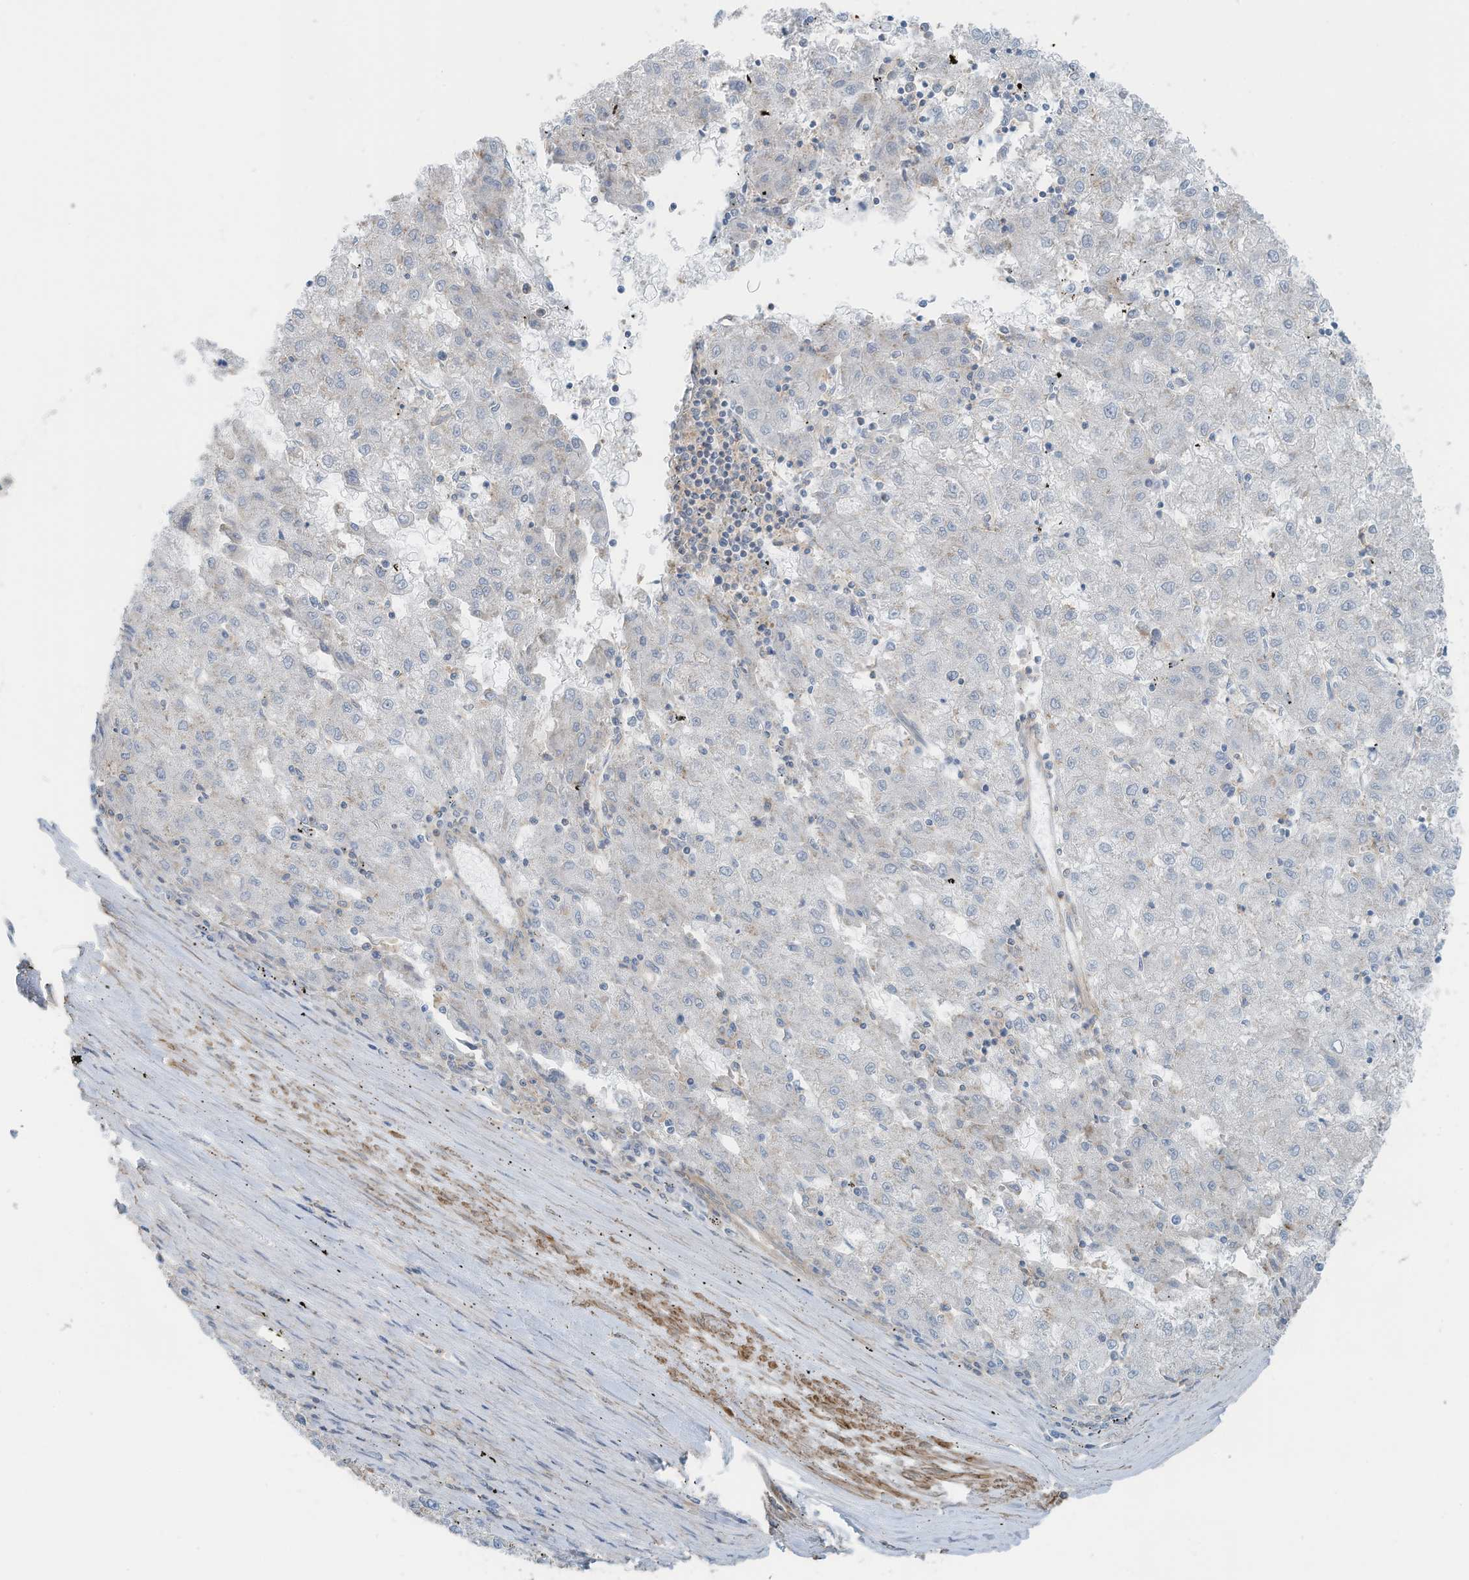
{"staining": {"intensity": "negative", "quantity": "none", "location": "none"}, "tissue": "liver cancer", "cell_type": "Tumor cells", "image_type": "cancer", "snomed": [{"axis": "morphology", "description": "Carcinoma, Hepatocellular, NOS"}, {"axis": "topography", "description": "Liver"}], "caption": "A histopathology image of human liver hepatocellular carcinoma is negative for staining in tumor cells. (DAB immunohistochemistry, high magnification).", "gene": "ZNF846", "patient": {"sex": "male", "age": 72}}